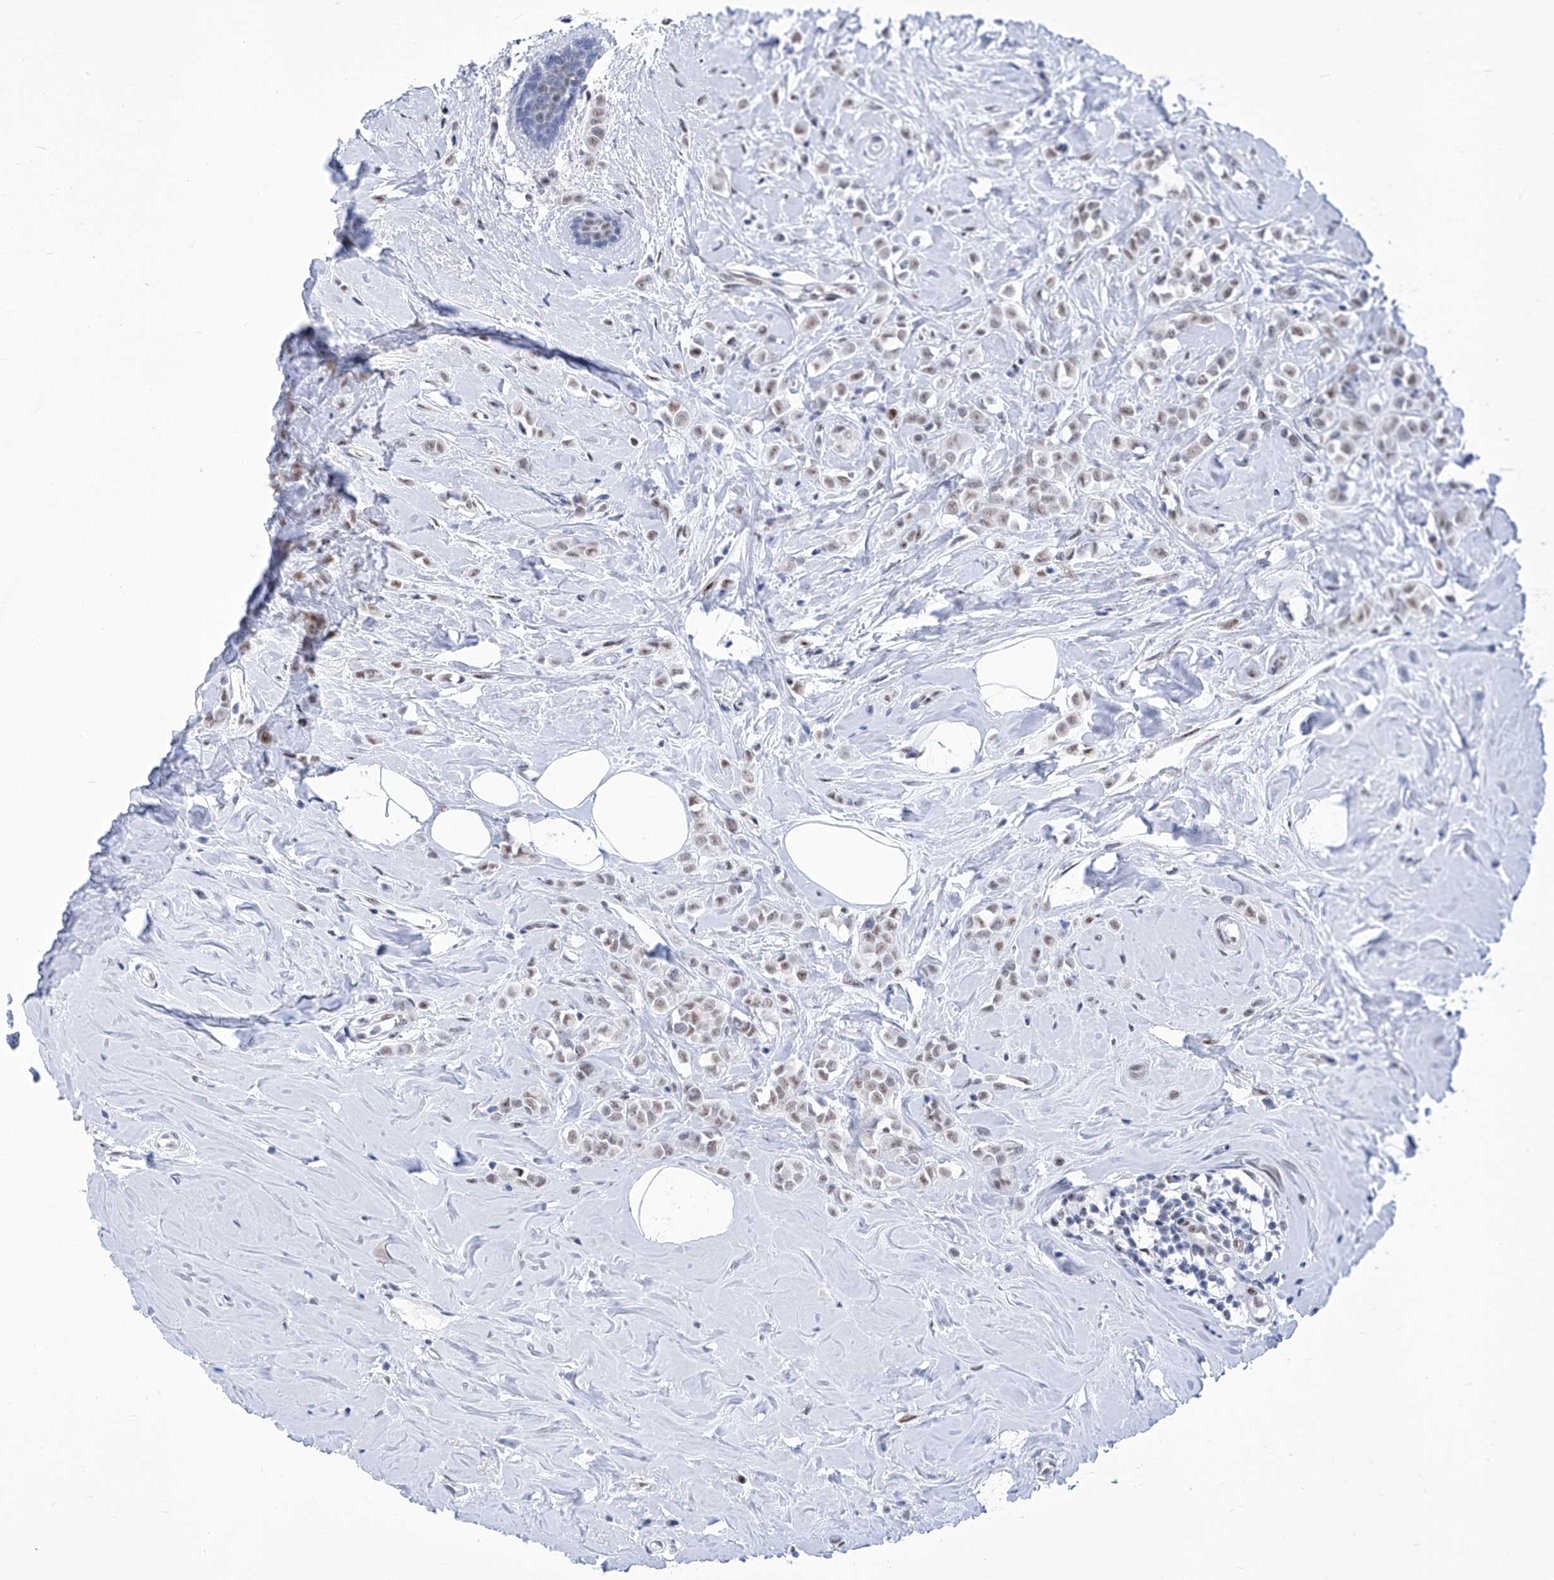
{"staining": {"intensity": "weak", "quantity": "25%-75%", "location": "nuclear"}, "tissue": "breast cancer", "cell_type": "Tumor cells", "image_type": "cancer", "snomed": [{"axis": "morphology", "description": "Lobular carcinoma"}, {"axis": "topography", "description": "Breast"}], "caption": "IHC of human breast lobular carcinoma demonstrates low levels of weak nuclear staining in approximately 25%-75% of tumor cells.", "gene": "SART1", "patient": {"sex": "female", "age": 47}}